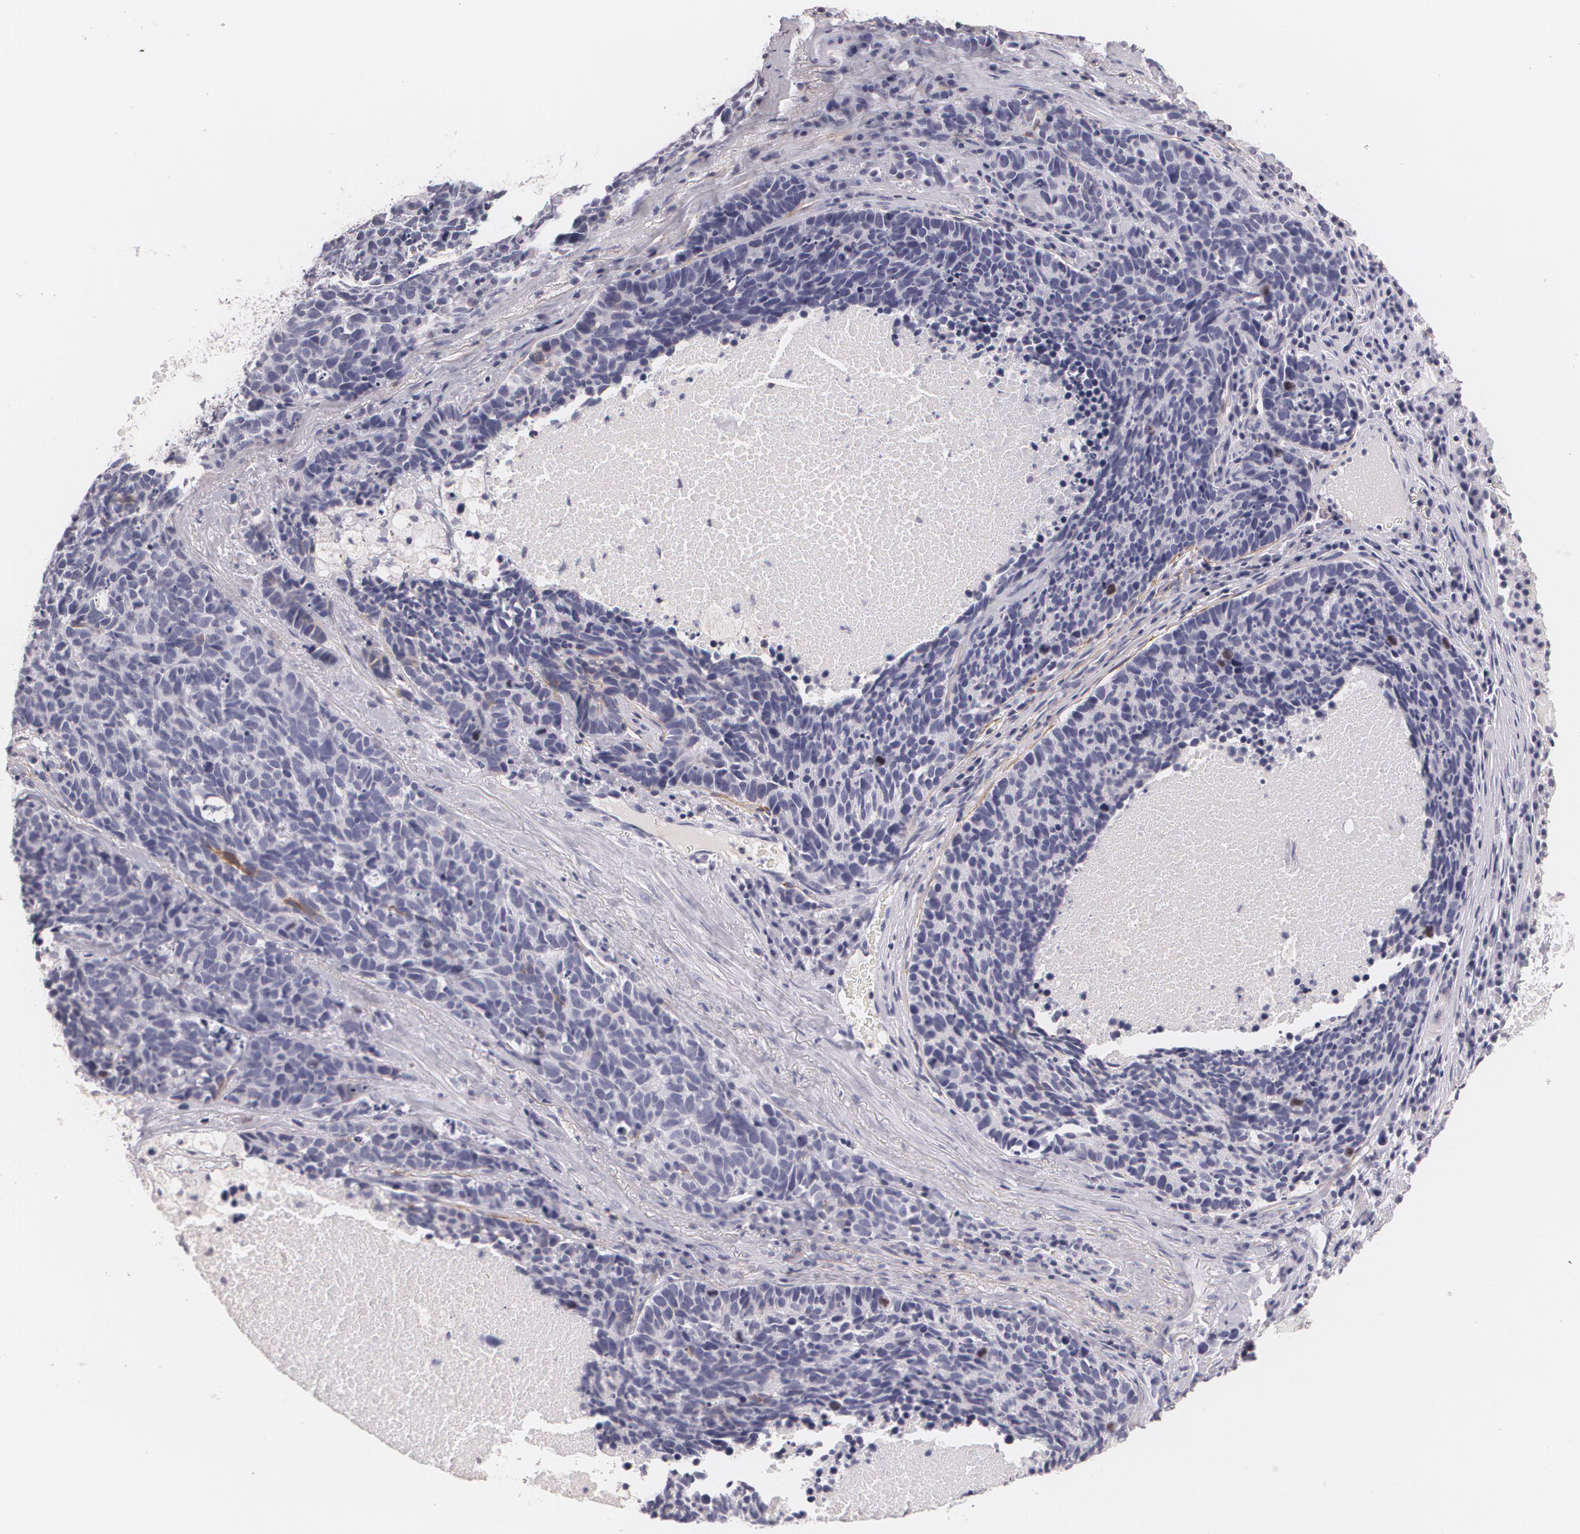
{"staining": {"intensity": "negative", "quantity": "none", "location": "none"}, "tissue": "lung cancer", "cell_type": "Tumor cells", "image_type": "cancer", "snomed": [{"axis": "morphology", "description": "Neoplasm, malignant, NOS"}, {"axis": "topography", "description": "Lung"}], "caption": "Tumor cells show no significant positivity in lung cancer.", "gene": "NGFR", "patient": {"sex": "female", "age": 75}}